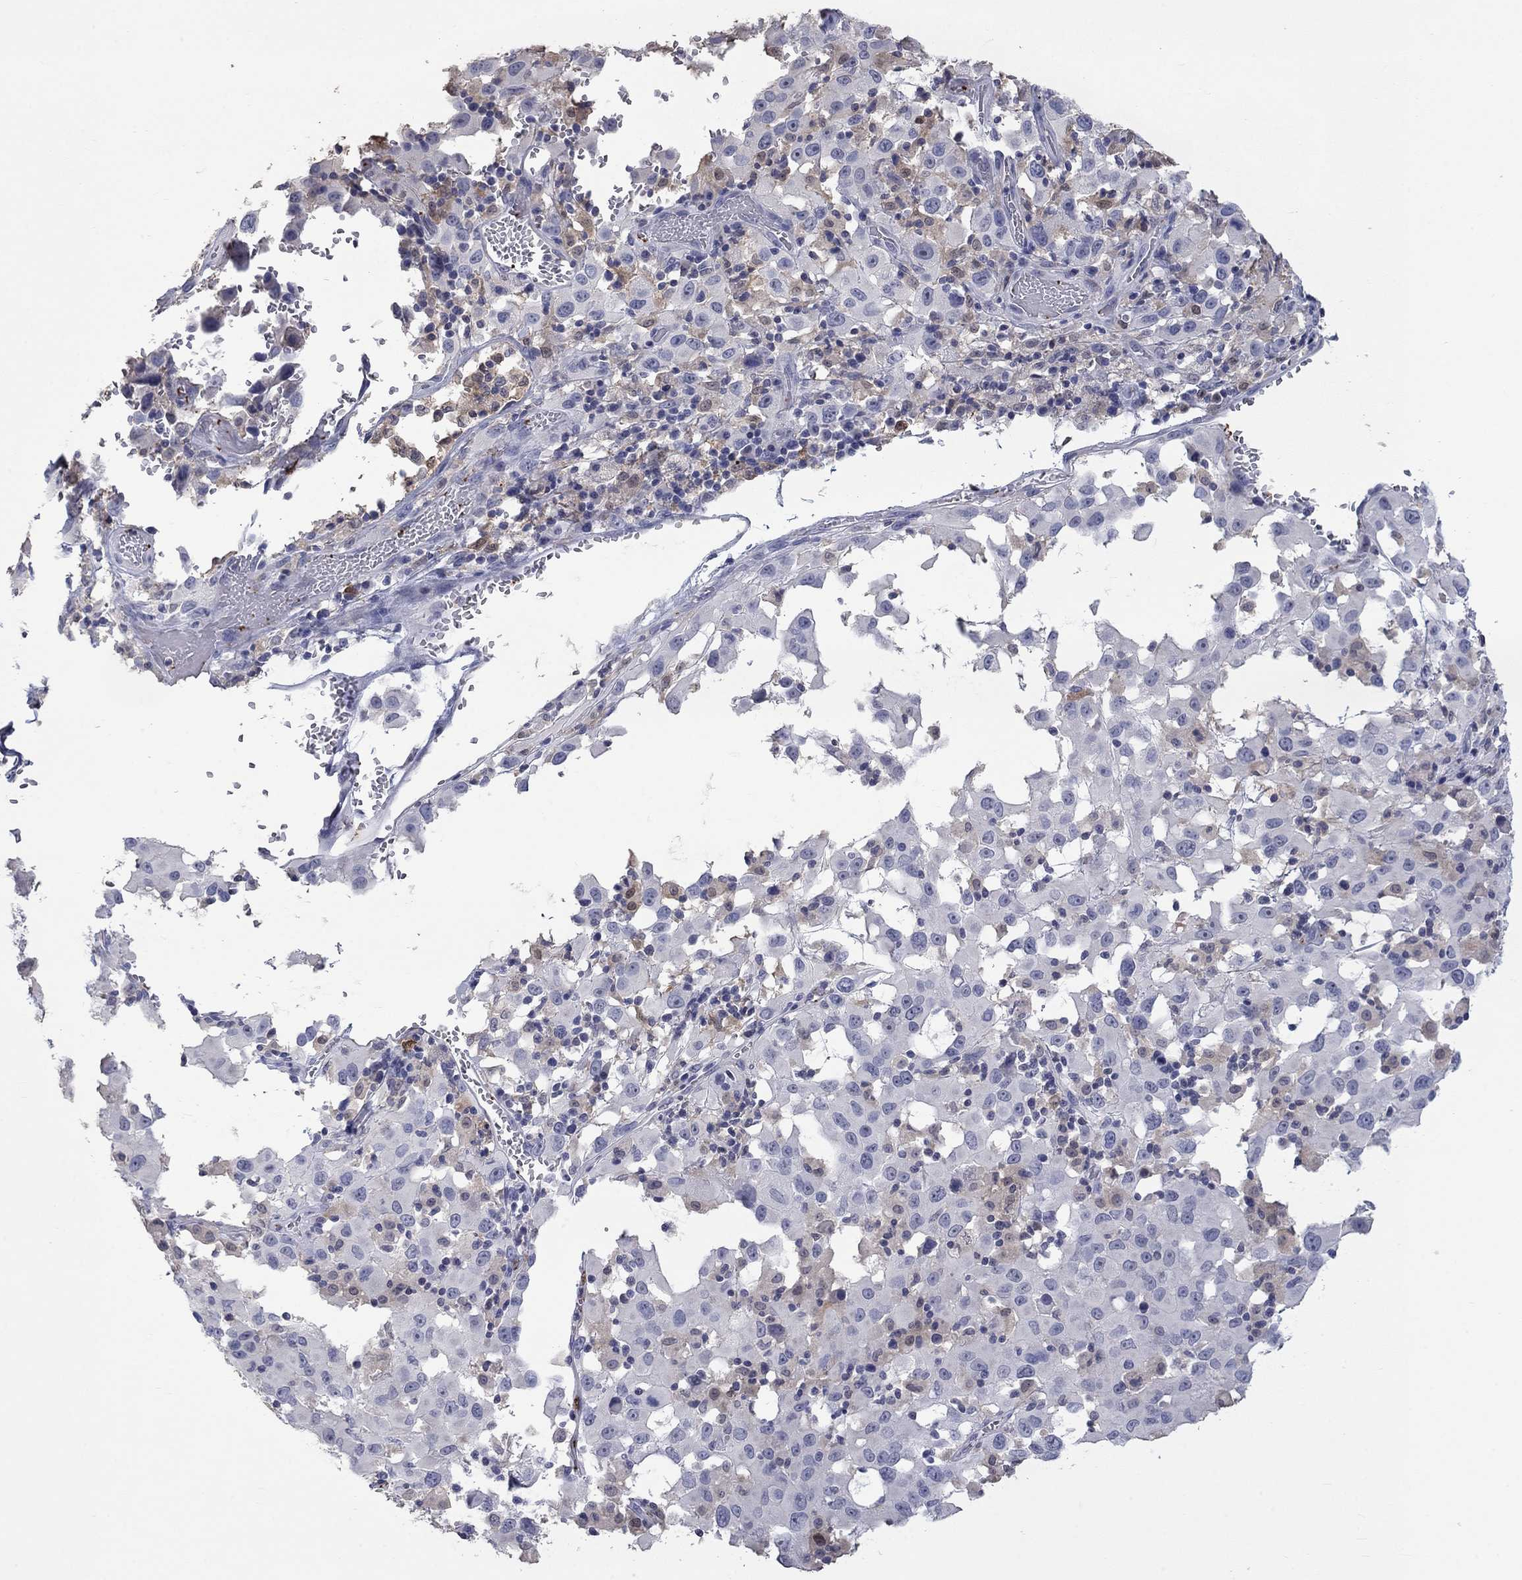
{"staining": {"intensity": "weak", "quantity": "<25%", "location": "cytoplasmic/membranous"}, "tissue": "melanoma", "cell_type": "Tumor cells", "image_type": "cancer", "snomed": [{"axis": "morphology", "description": "Malignant melanoma, Metastatic site"}, {"axis": "topography", "description": "Lymph node"}], "caption": "A high-resolution image shows immunohistochemistry (IHC) staining of malignant melanoma (metastatic site), which exhibits no significant expression in tumor cells.", "gene": "PLEK", "patient": {"sex": "male", "age": 50}}